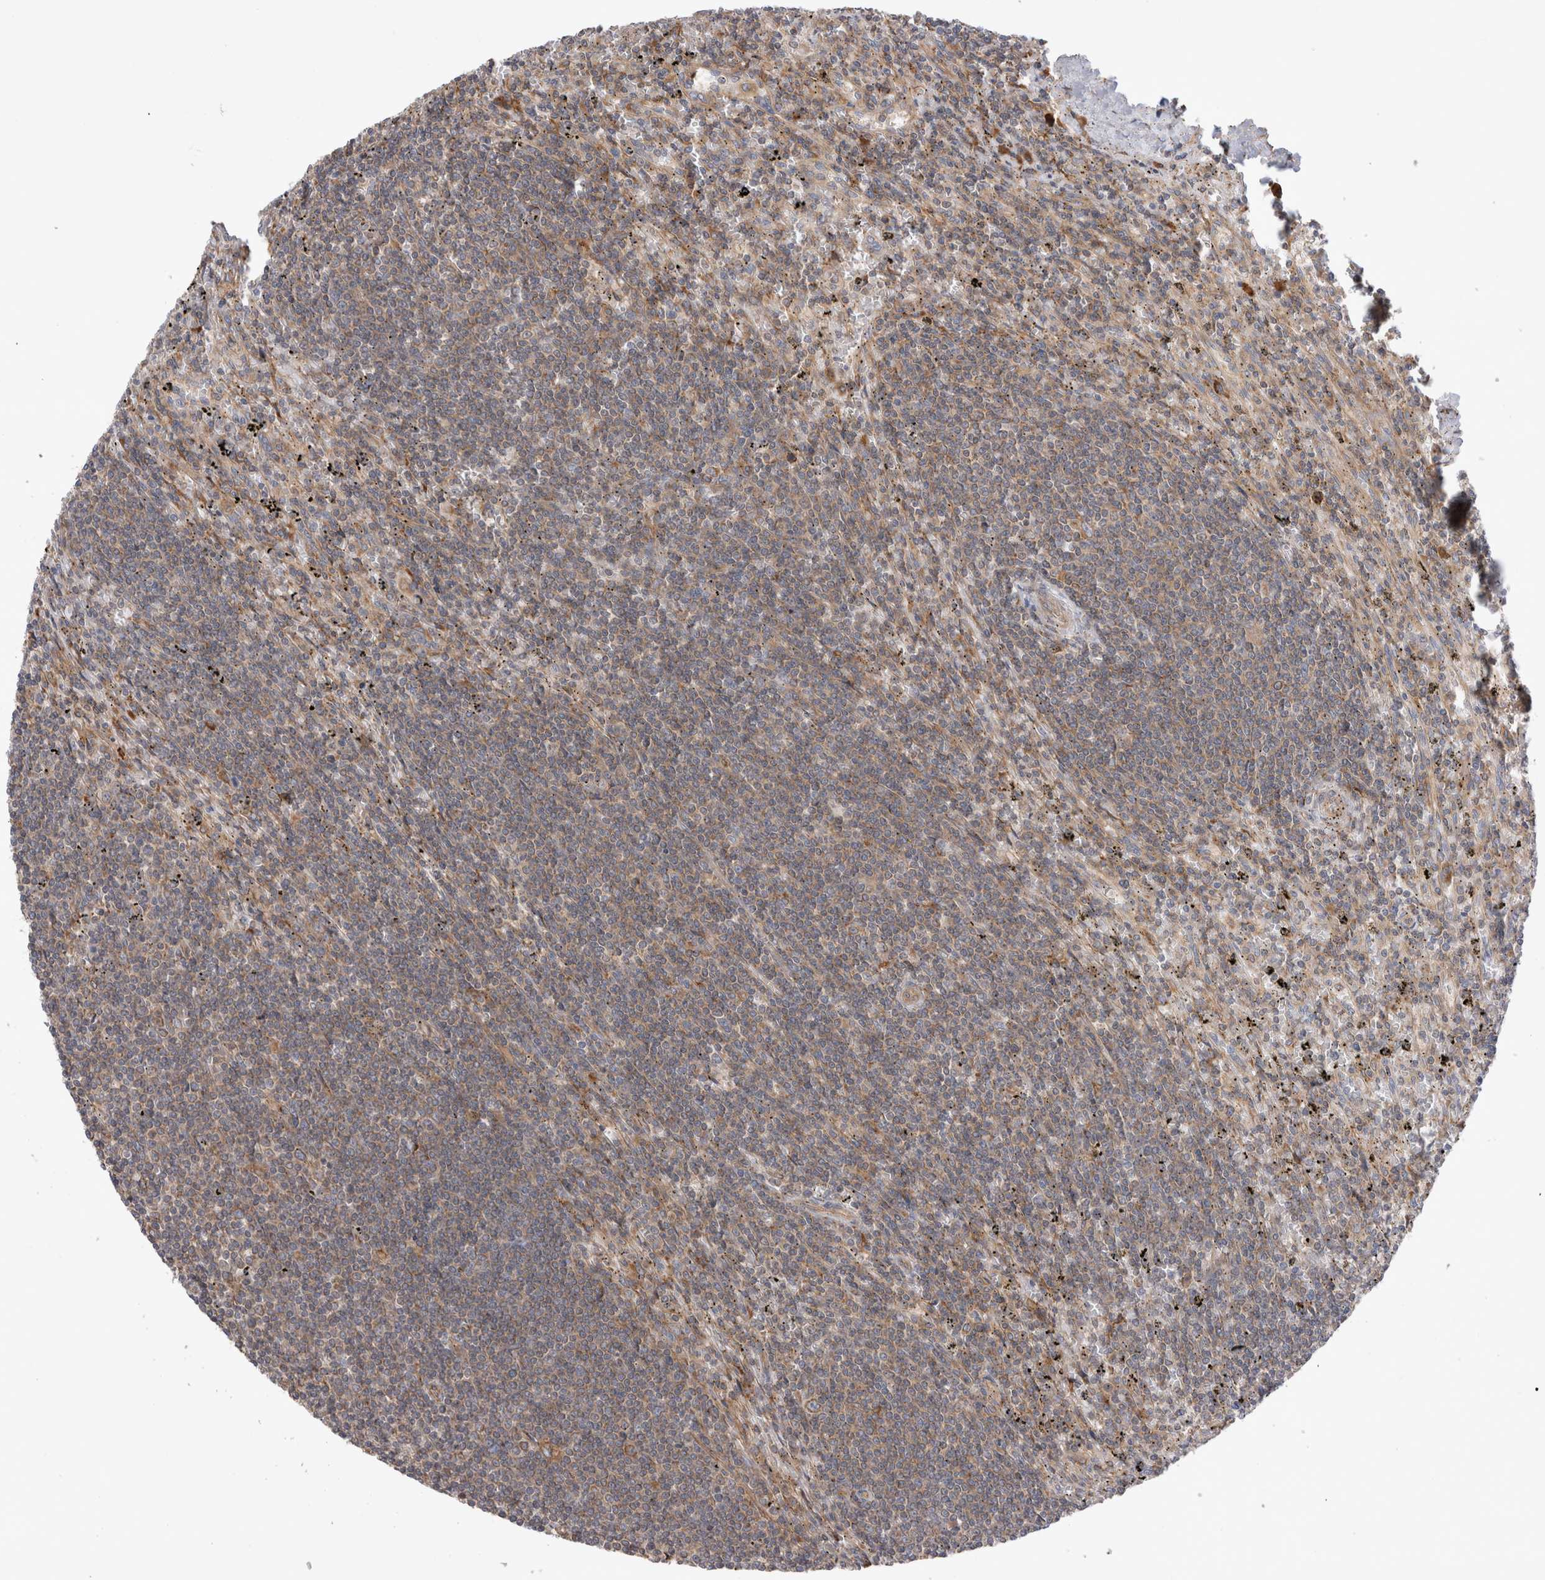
{"staining": {"intensity": "weak", "quantity": ">75%", "location": "cytoplasmic/membranous"}, "tissue": "lymphoma", "cell_type": "Tumor cells", "image_type": "cancer", "snomed": [{"axis": "morphology", "description": "Malignant lymphoma, non-Hodgkin's type, Low grade"}, {"axis": "topography", "description": "Spleen"}], "caption": "Malignant lymphoma, non-Hodgkin's type (low-grade) was stained to show a protein in brown. There is low levels of weak cytoplasmic/membranous positivity in approximately >75% of tumor cells.", "gene": "PDCD10", "patient": {"sex": "male", "age": 76}}